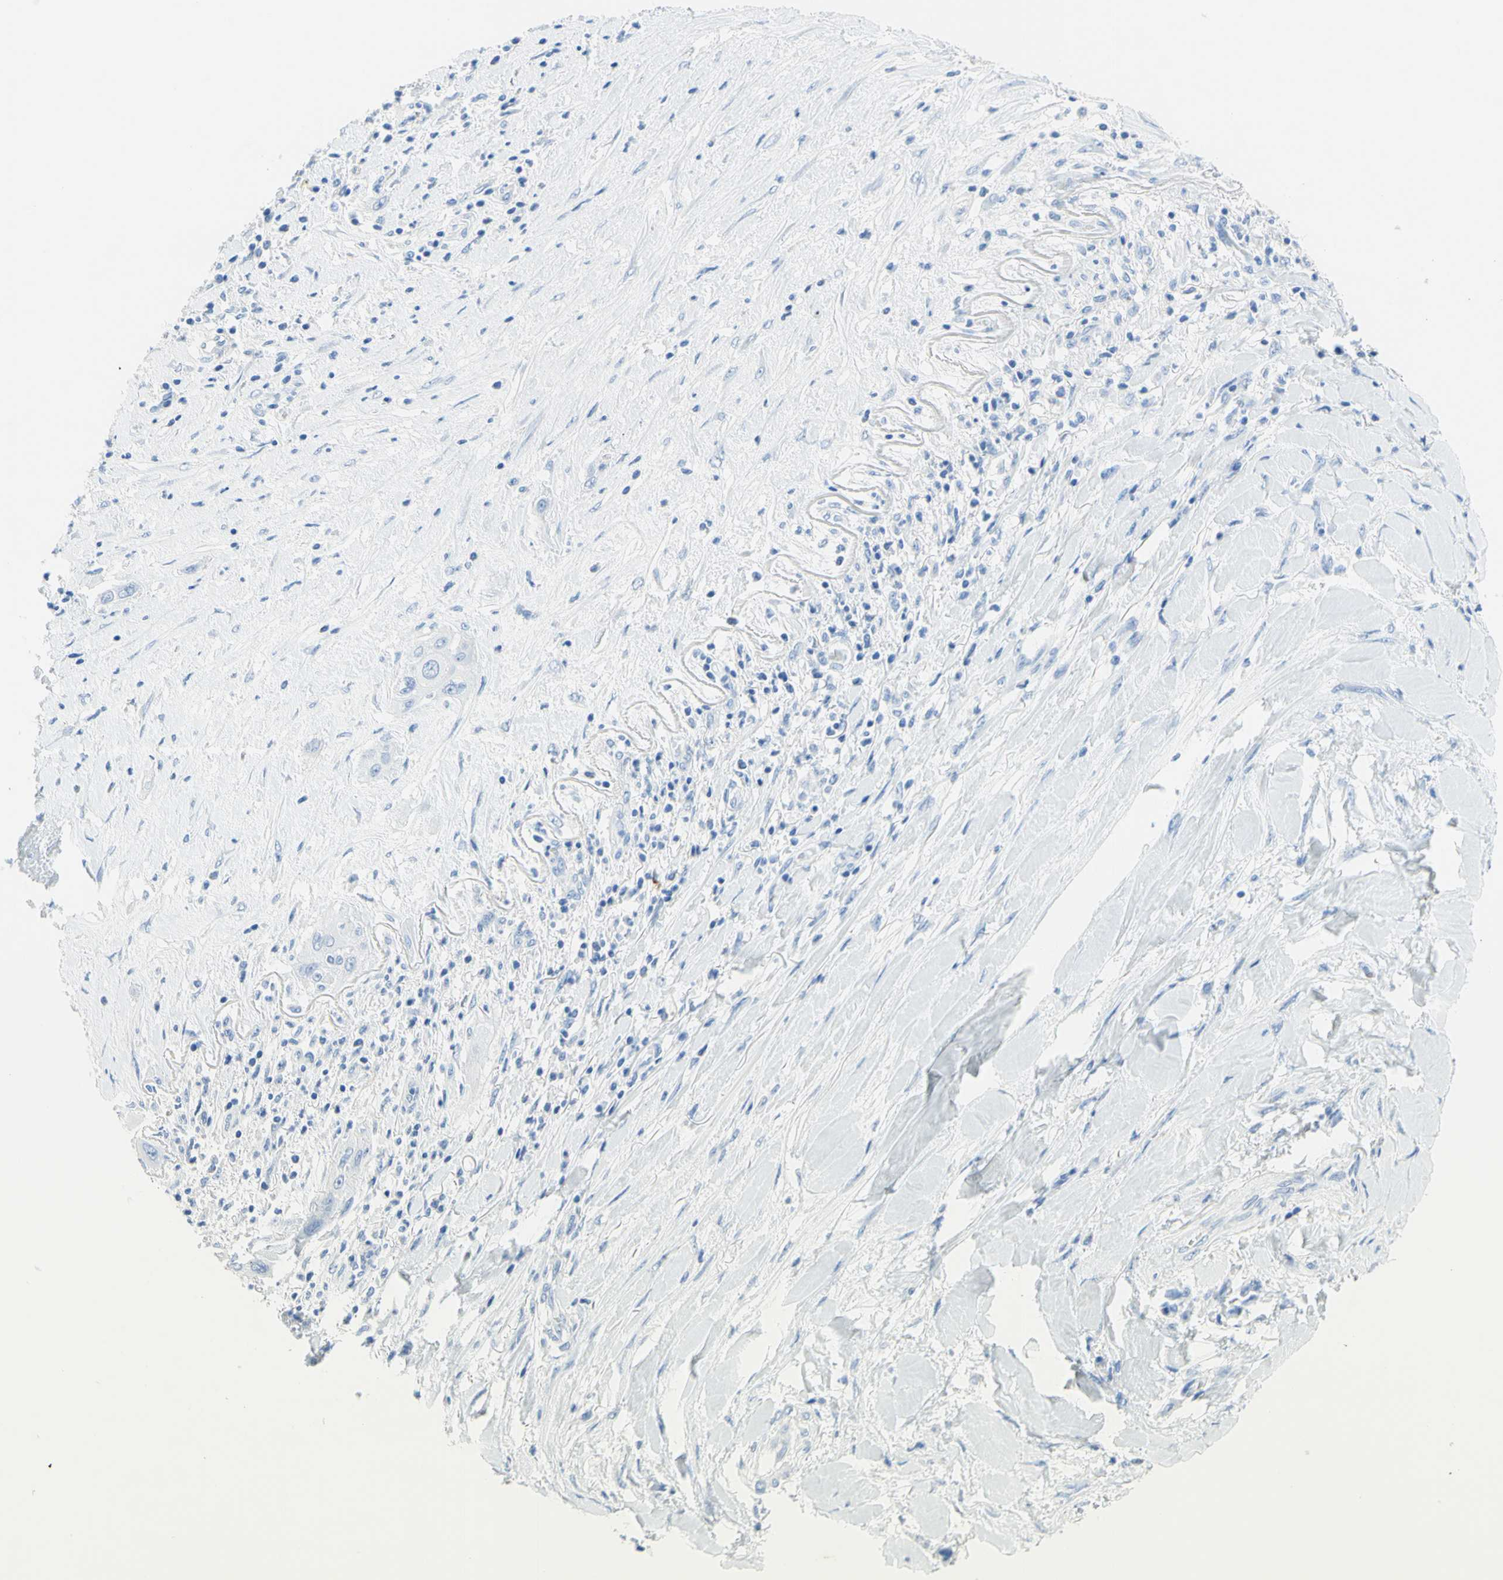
{"staining": {"intensity": "negative", "quantity": "none", "location": "none"}, "tissue": "lung cancer", "cell_type": "Tumor cells", "image_type": "cancer", "snomed": [{"axis": "morphology", "description": "Squamous cell carcinoma, NOS"}, {"axis": "topography", "description": "Lung"}], "caption": "Human lung cancer (squamous cell carcinoma) stained for a protein using IHC reveals no staining in tumor cells.", "gene": "IL6ST", "patient": {"sex": "female", "age": 47}}